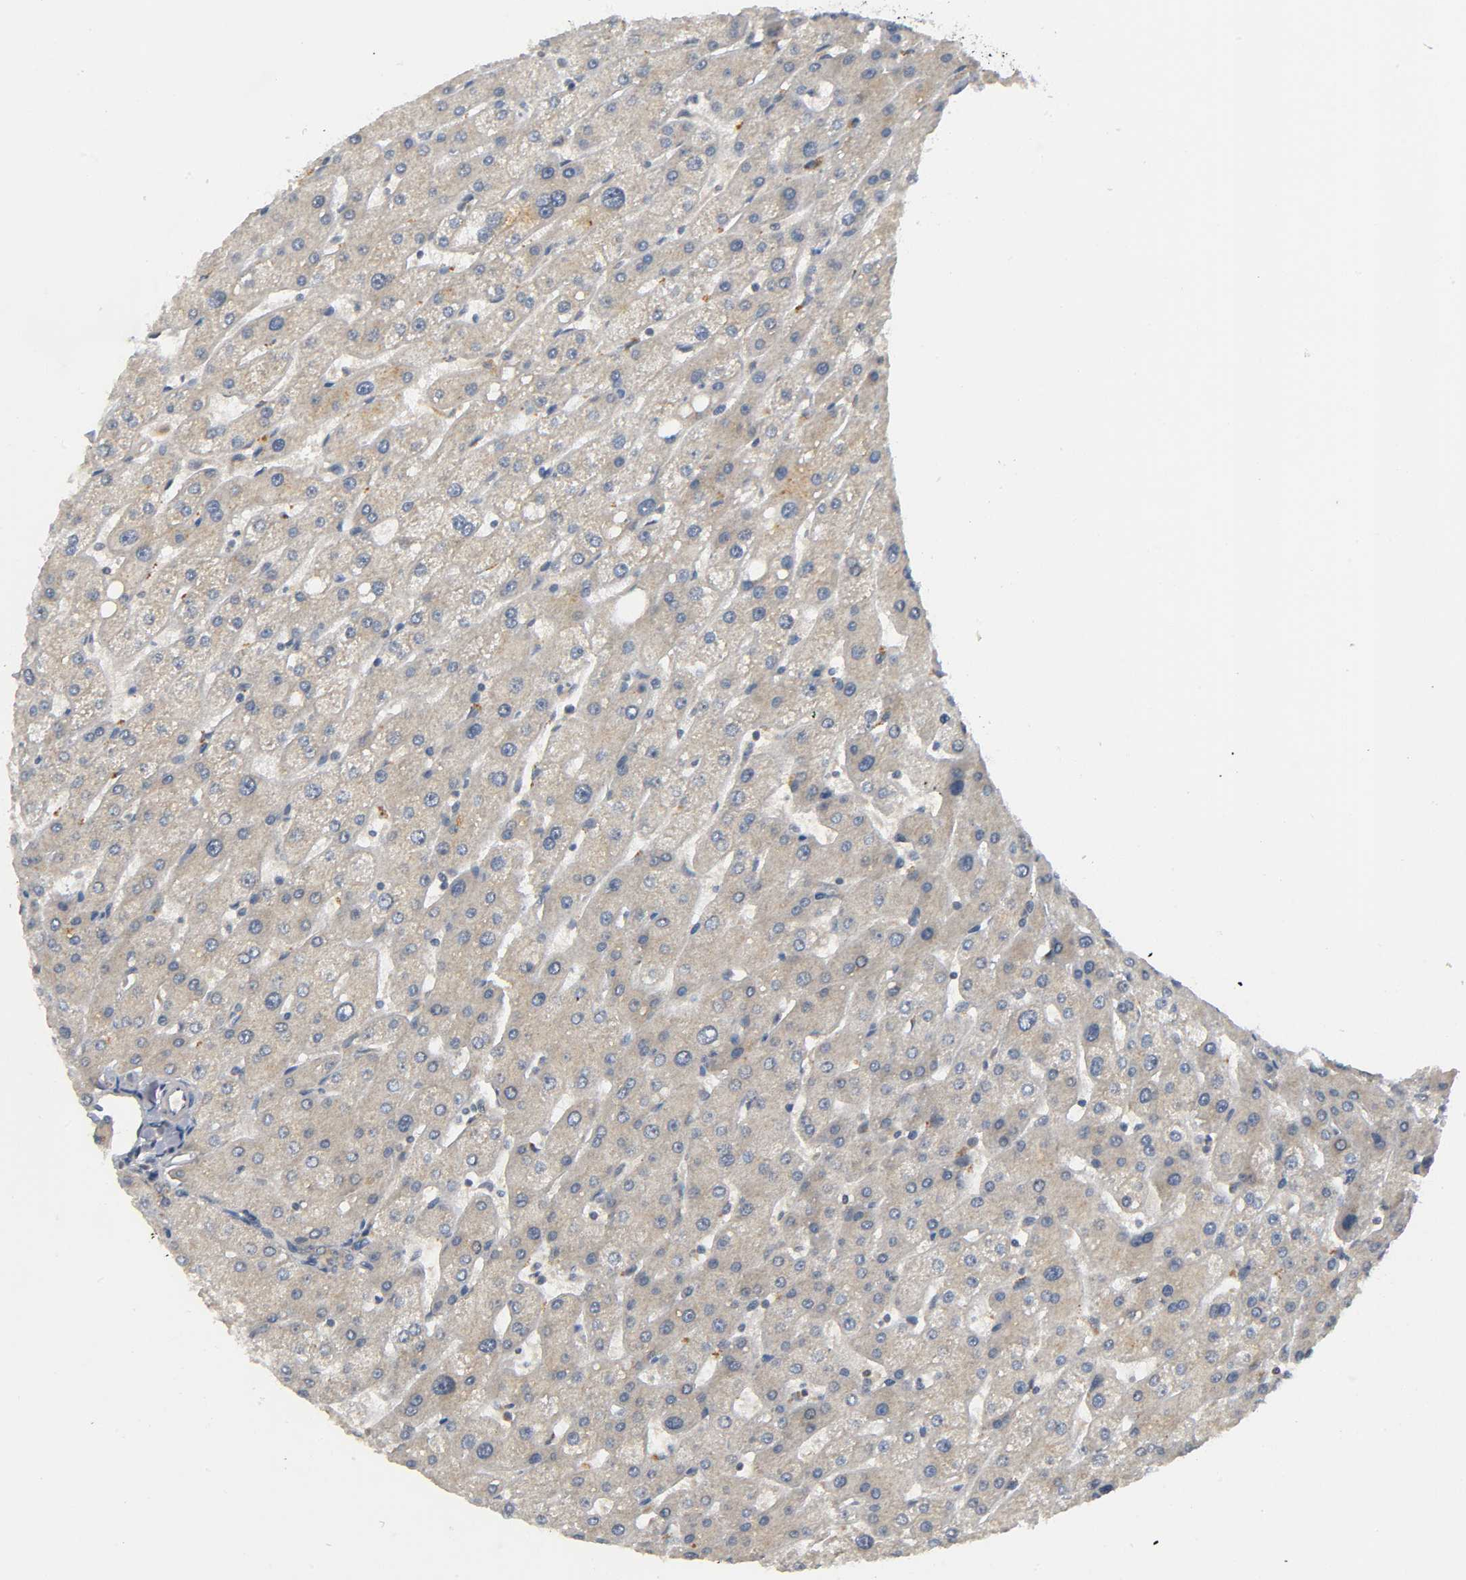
{"staining": {"intensity": "weak", "quantity": ">75%", "location": "cytoplasmic/membranous"}, "tissue": "liver", "cell_type": "Cholangiocytes", "image_type": "normal", "snomed": [{"axis": "morphology", "description": "Normal tissue, NOS"}, {"axis": "topography", "description": "Liver"}], "caption": "Normal liver reveals weak cytoplasmic/membranous expression in approximately >75% of cholangiocytes, visualized by immunohistochemistry.", "gene": "MAPK8", "patient": {"sex": "male", "age": 67}}